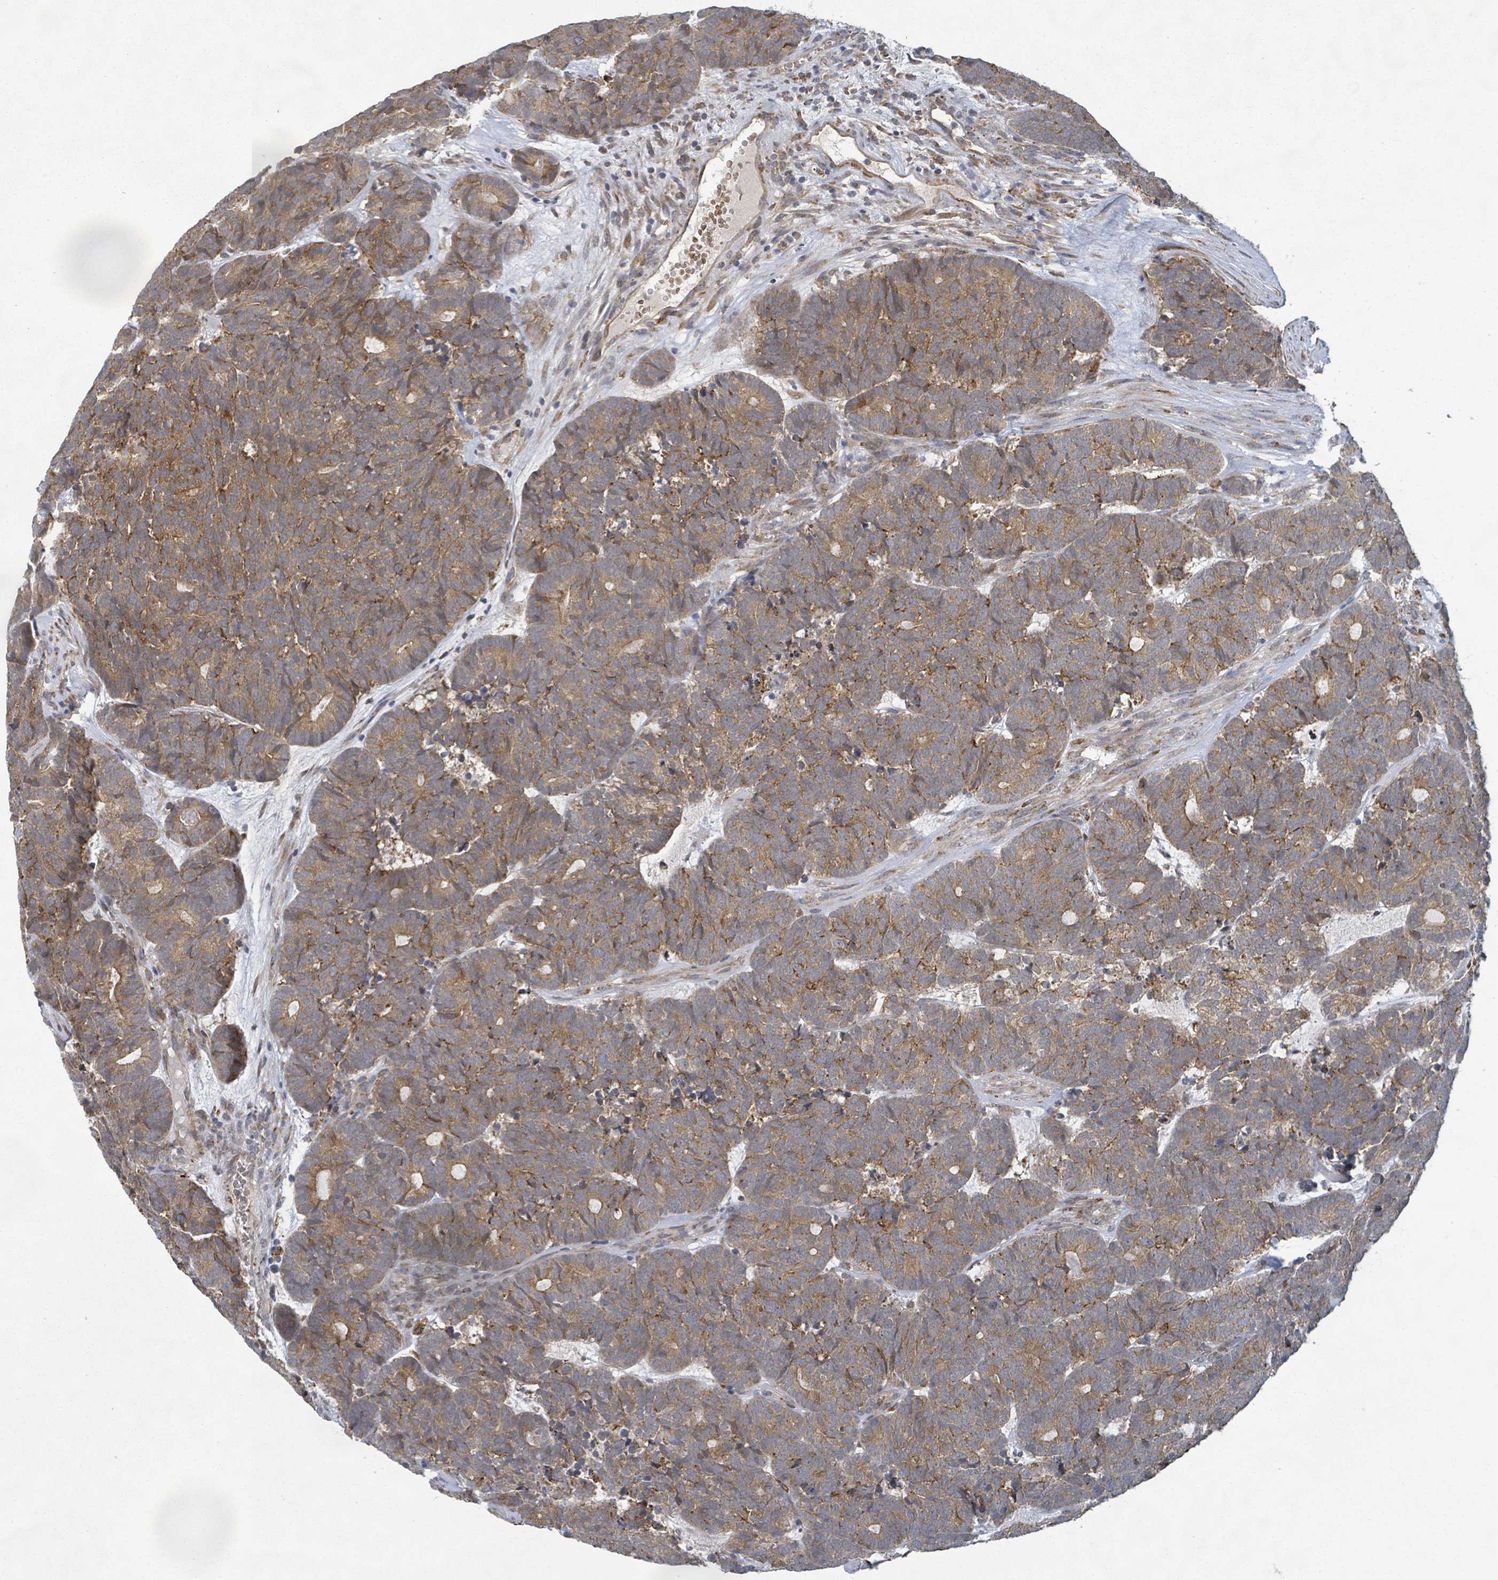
{"staining": {"intensity": "moderate", "quantity": ">75%", "location": "cytoplasmic/membranous"}, "tissue": "head and neck cancer", "cell_type": "Tumor cells", "image_type": "cancer", "snomed": [{"axis": "morphology", "description": "Adenocarcinoma, NOS"}, {"axis": "topography", "description": "Head-Neck"}], "caption": "DAB immunohistochemical staining of human head and neck cancer (adenocarcinoma) shows moderate cytoplasmic/membranous protein staining in about >75% of tumor cells.", "gene": "SHROOM2", "patient": {"sex": "female", "age": 81}}